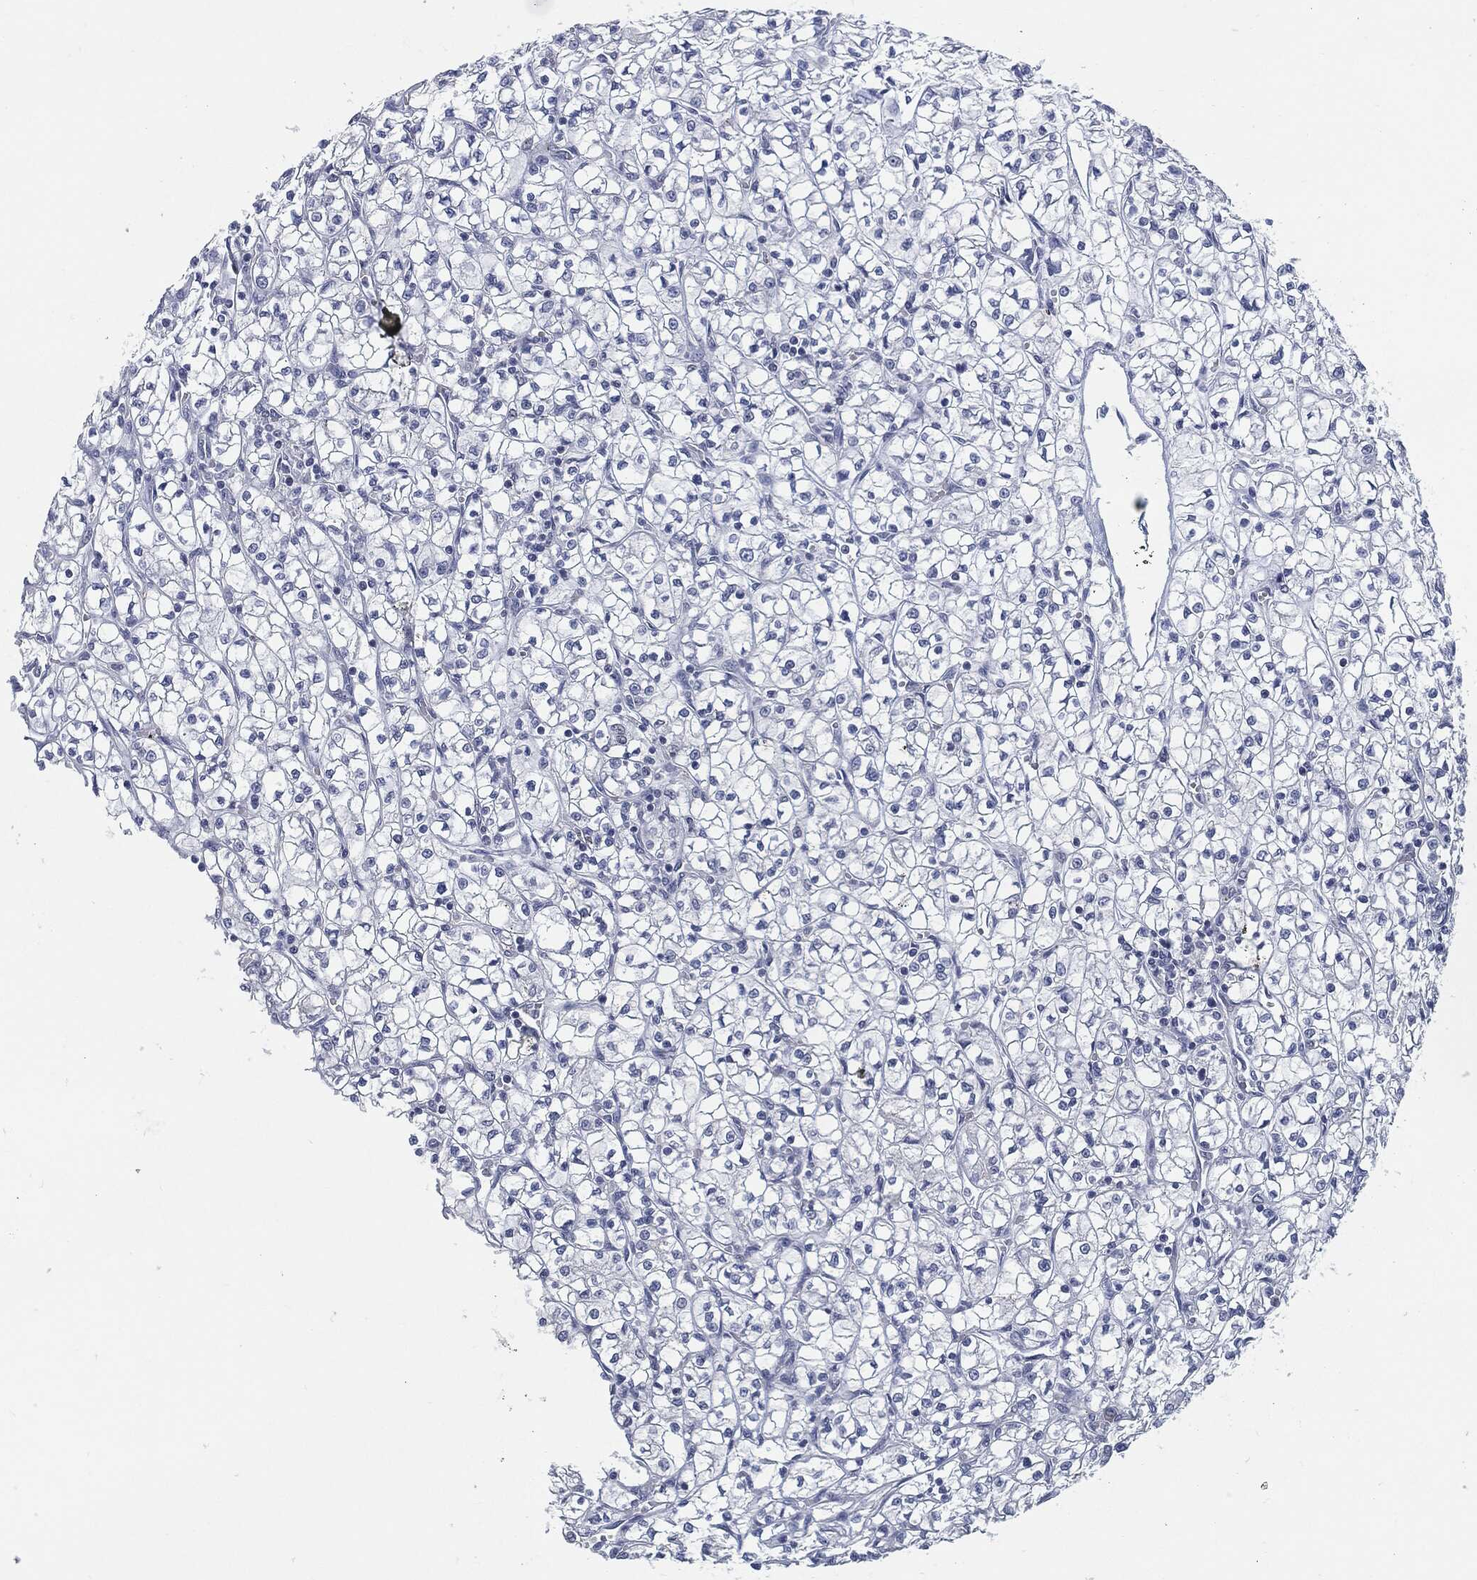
{"staining": {"intensity": "negative", "quantity": "none", "location": "none"}, "tissue": "renal cancer", "cell_type": "Tumor cells", "image_type": "cancer", "snomed": [{"axis": "morphology", "description": "Adenocarcinoma, NOS"}, {"axis": "topography", "description": "Kidney"}], "caption": "Histopathology image shows no protein expression in tumor cells of renal cancer (adenocarcinoma) tissue. The staining was performed using DAB to visualize the protein expression in brown, while the nuclei were stained in blue with hematoxylin (Magnification: 20x).", "gene": "PROM1", "patient": {"sex": "female", "age": 64}}